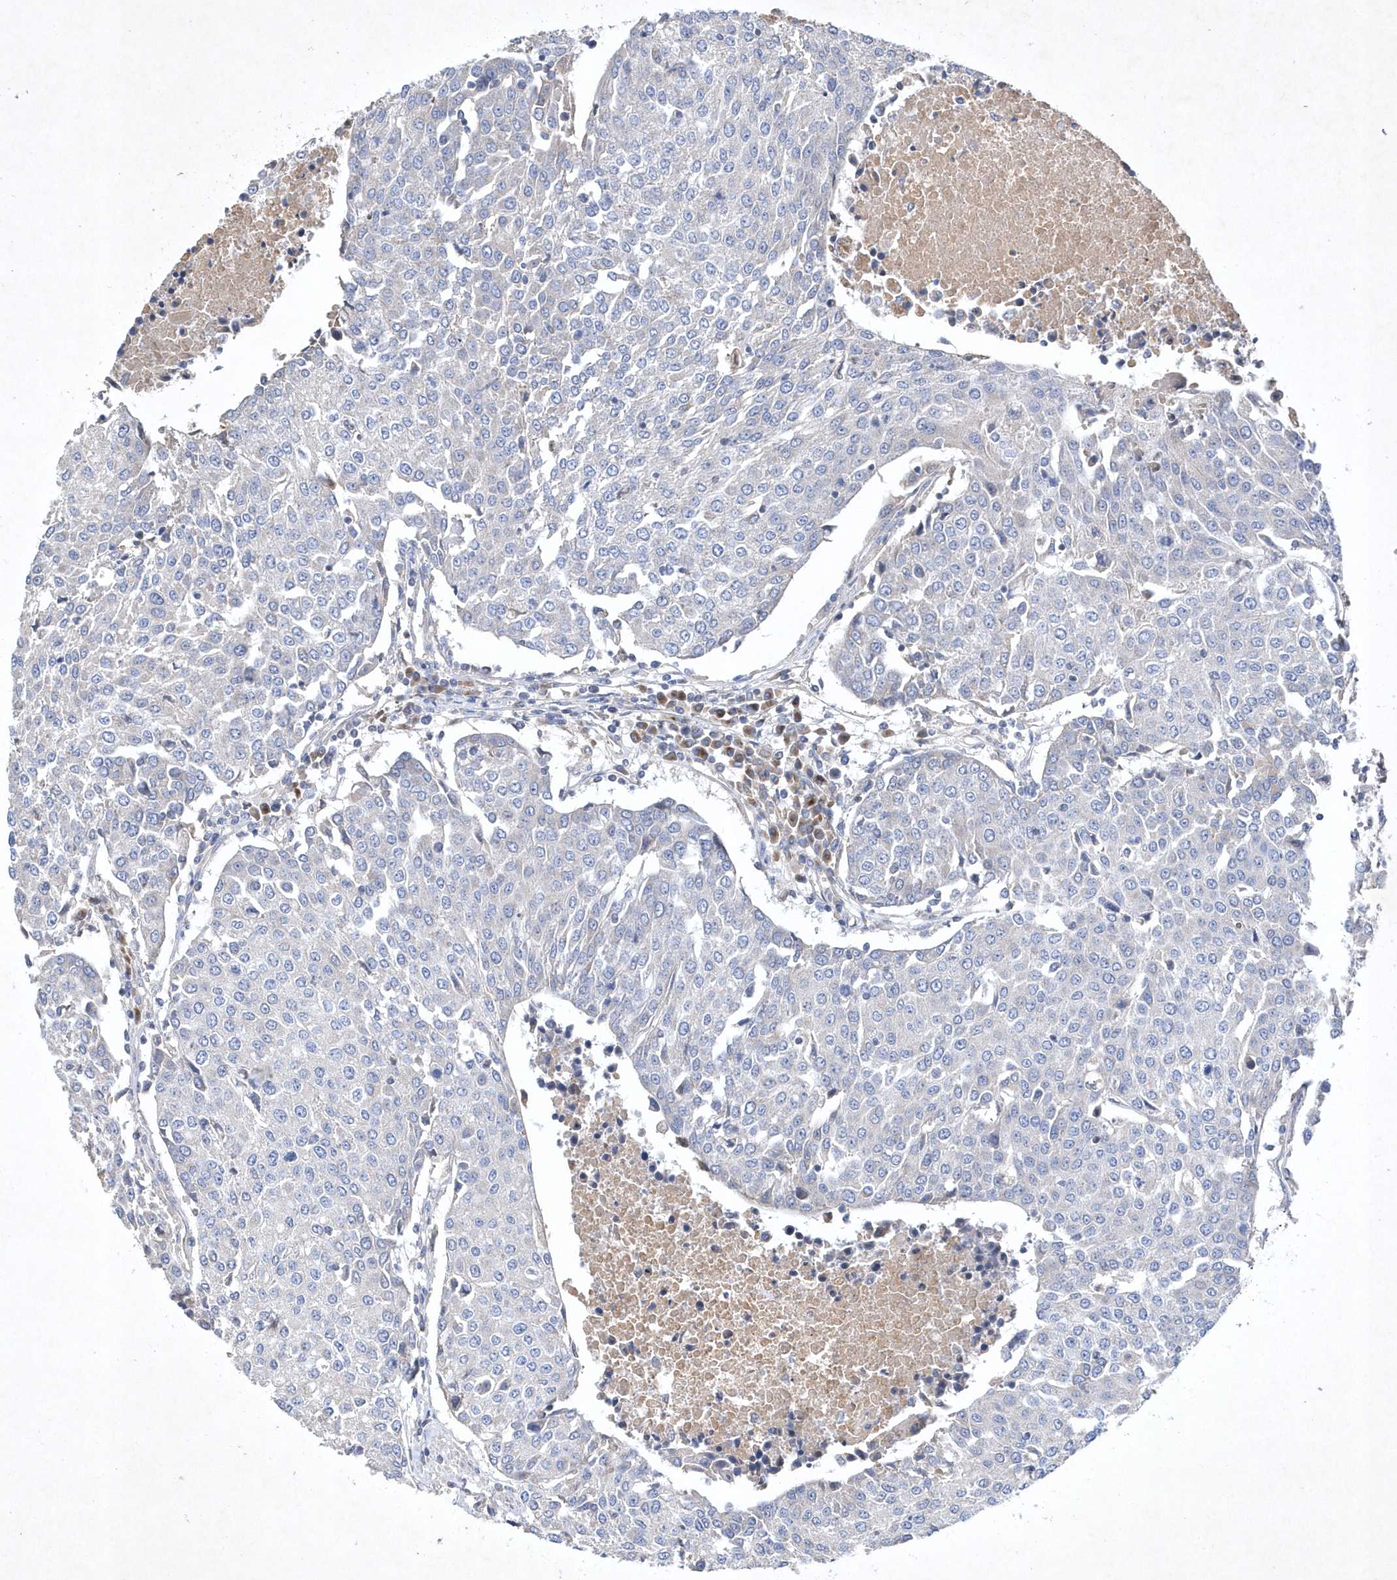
{"staining": {"intensity": "negative", "quantity": "none", "location": "none"}, "tissue": "urothelial cancer", "cell_type": "Tumor cells", "image_type": "cancer", "snomed": [{"axis": "morphology", "description": "Urothelial carcinoma, High grade"}, {"axis": "topography", "description": "Urinary bladder"}], "caption": "High-grade urothelial carcinoma was stained to show a protein in brown. There is no significant expression in tumor cells.", "gene": "METTL8", "patient": {"sex": "female", "age": 85}}